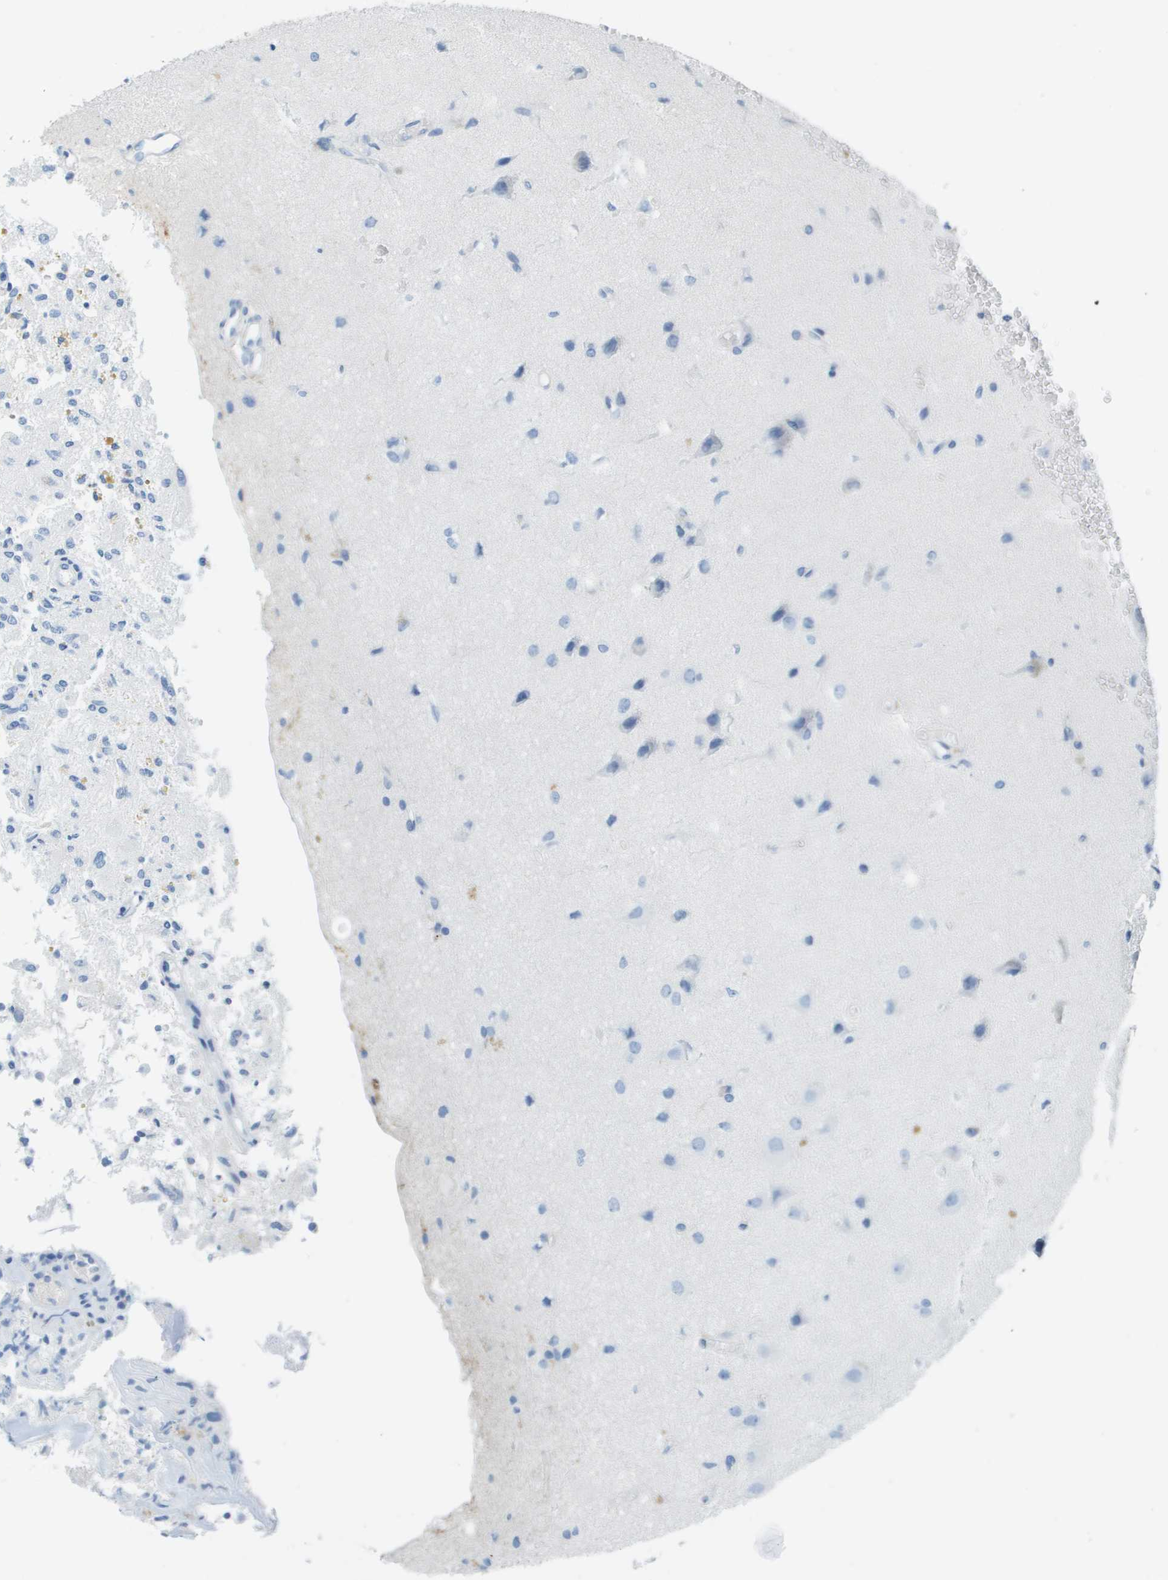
{"staining": {"intensity": "negative", "quantity": "none", "location": "none"}, "tissue": "glioma", "cell_type": "Tumor cells", "image_type": "cancer", "snomed": [{"axis": "morphology", "description": "Glioma, malignant, High grade"}, {"axis": "topography", "description": "Brain"}], "caption": "High power microscopy micrograph of an IHC image of malignant glioma (high-grade), revealing no significant positivity in tumor cells.", "gene": "CD46", "patient": {"sex": "female", "age": 59}}